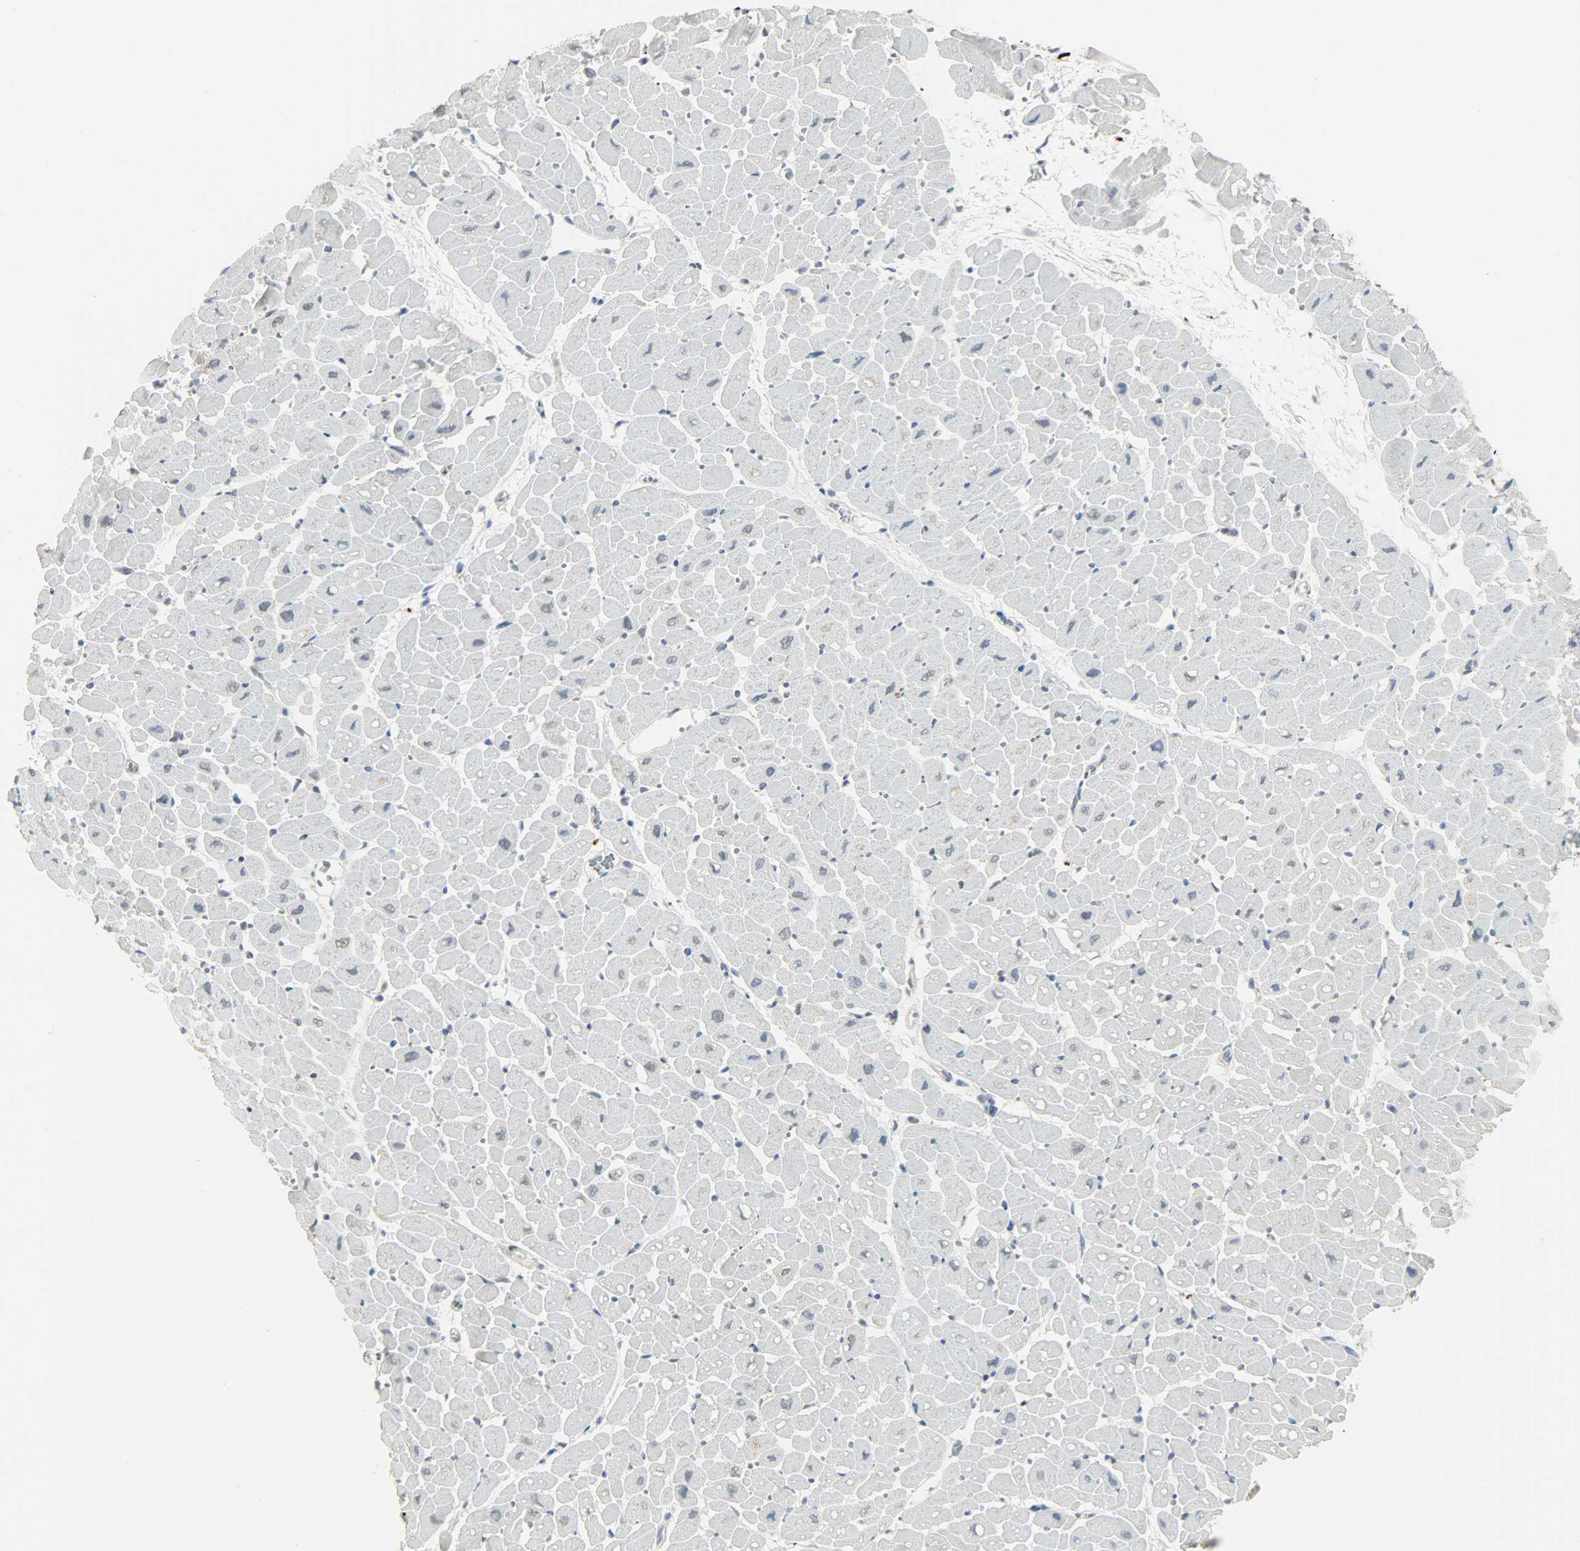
{"staining": {"intensity": "negative", "quantity": "none", "location": "none"}, "tissue": "heart muscle", "cell_type": "Cardiomyocytes", "image_type": "normal", "snomed": [{"axis": "morphology", "description": "Normal tissue, NOS"}, {"axis": "topography", "description": "Heart"}], "caption": "Immunohistochemistry (IHC) photomicrograph of benign heart muscle: heart muscle stained with DAB reveals no significant protein staining in cardiomyocytes. The staining was performed using DAB (3,3'-diaminobenzidine) to visualize the protein expression in brown, while the nuclei were stained in blue with hematoxylin (Magnification: 20x).", "gene": "CD4", "patient": {"sex": "male", "age": 45}}